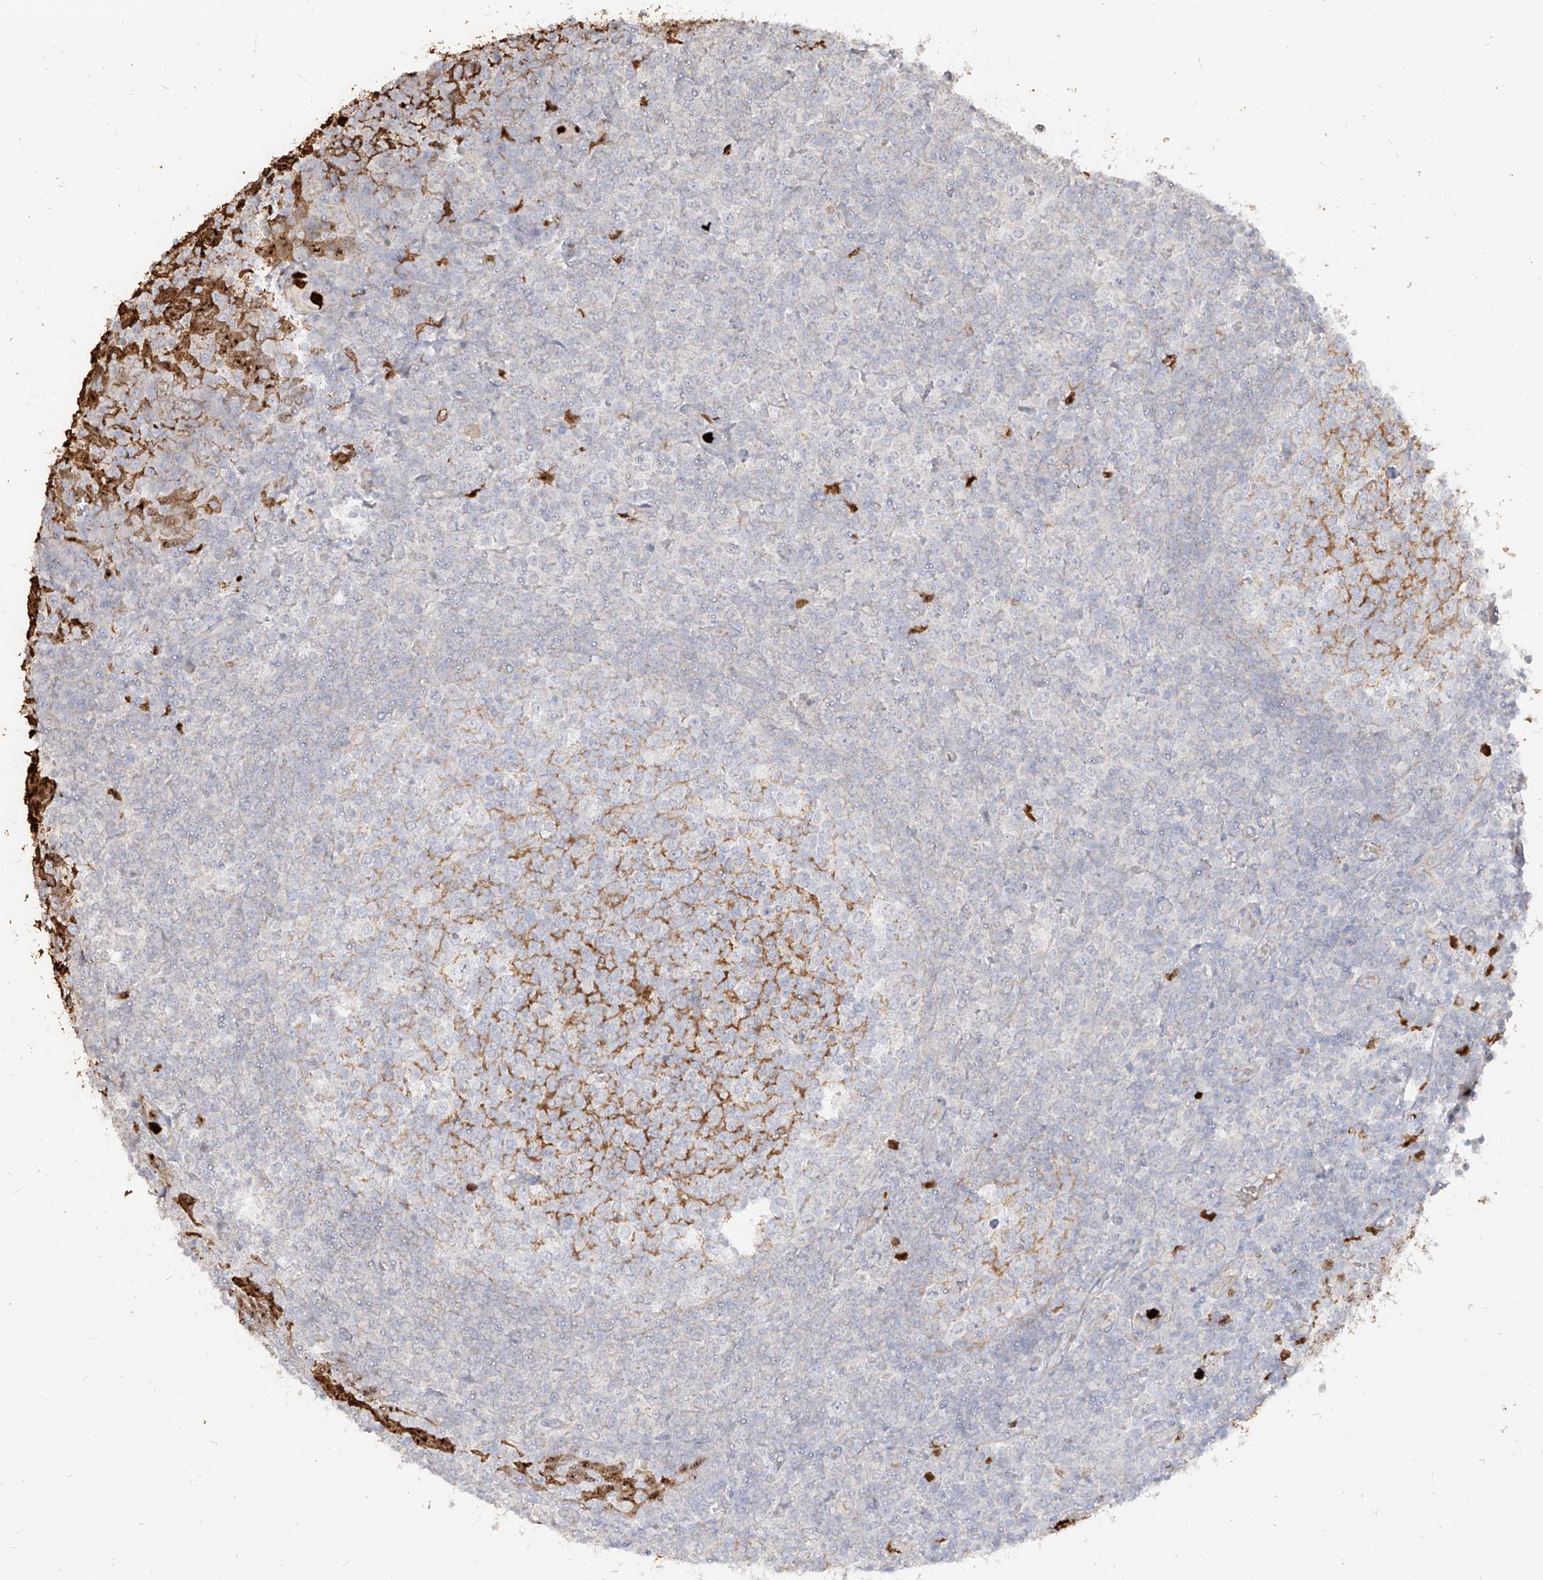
{"staining": {"intensity": "negative", "quantity": "none", "location": "none"}, "tissue": "tonsil", "cell_type": "Germinal center cells", "image_type": "normal", "snomed": [{"axis": "morphology", "description": "Normal tissue, NOS"}, {"axis": "topography", "description": "Tonsil"}], "caption": "Immunohistochemical staining of benign human tonsil displays no significant expression in germinal center cells.", "gene": "ZNF227", "patient": {"sex": "female", "age": 19}}